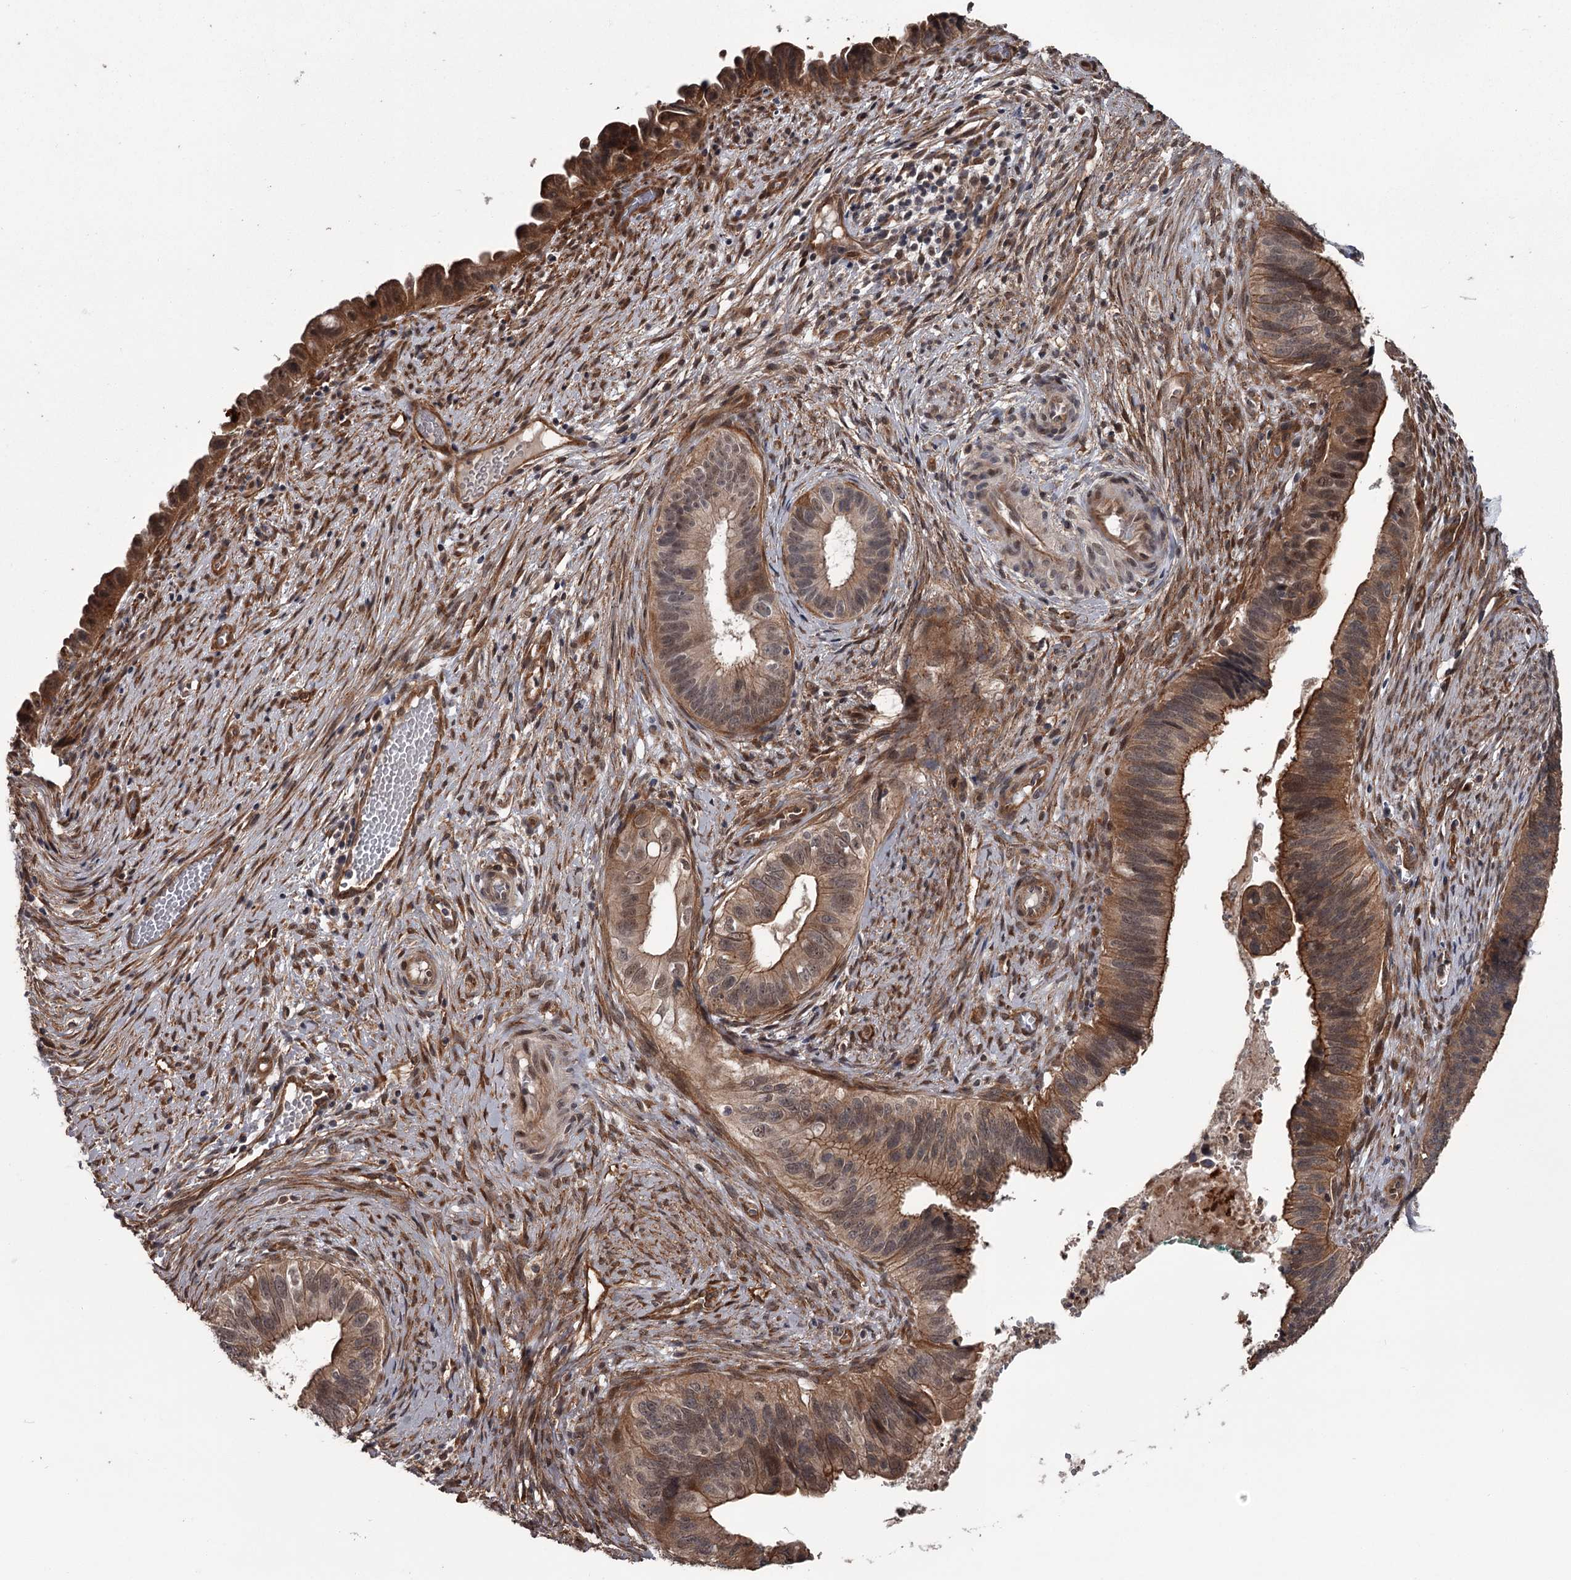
{"staining": {"intensity": "moderate", "quantity": ">75%", "location": "cytoplasmic/membranous"}, "tissue": "cervical cancer", "cell_type": "Tumor cells", "image_type": "cancer", "snomed": [{"axis": "morphology", "description": "Adenocarcinoma, NOS"}, {"axis": "topography", "description": "Cervix"}], "caption": "A high-resolution histopathology image shows immunohistochemistry (IHC) staining of adenocarcinoma (cervical), which demonstrates moderate cytoplasmic/membranous positivity in about >75% of tumor cells. (Stains: DAB in brown, nuclei in blue, Microscopy: brightfield microscopy at high magnification).", "gene": "CDC42EP2", "patient": {"sex": "female", "age": 42}}